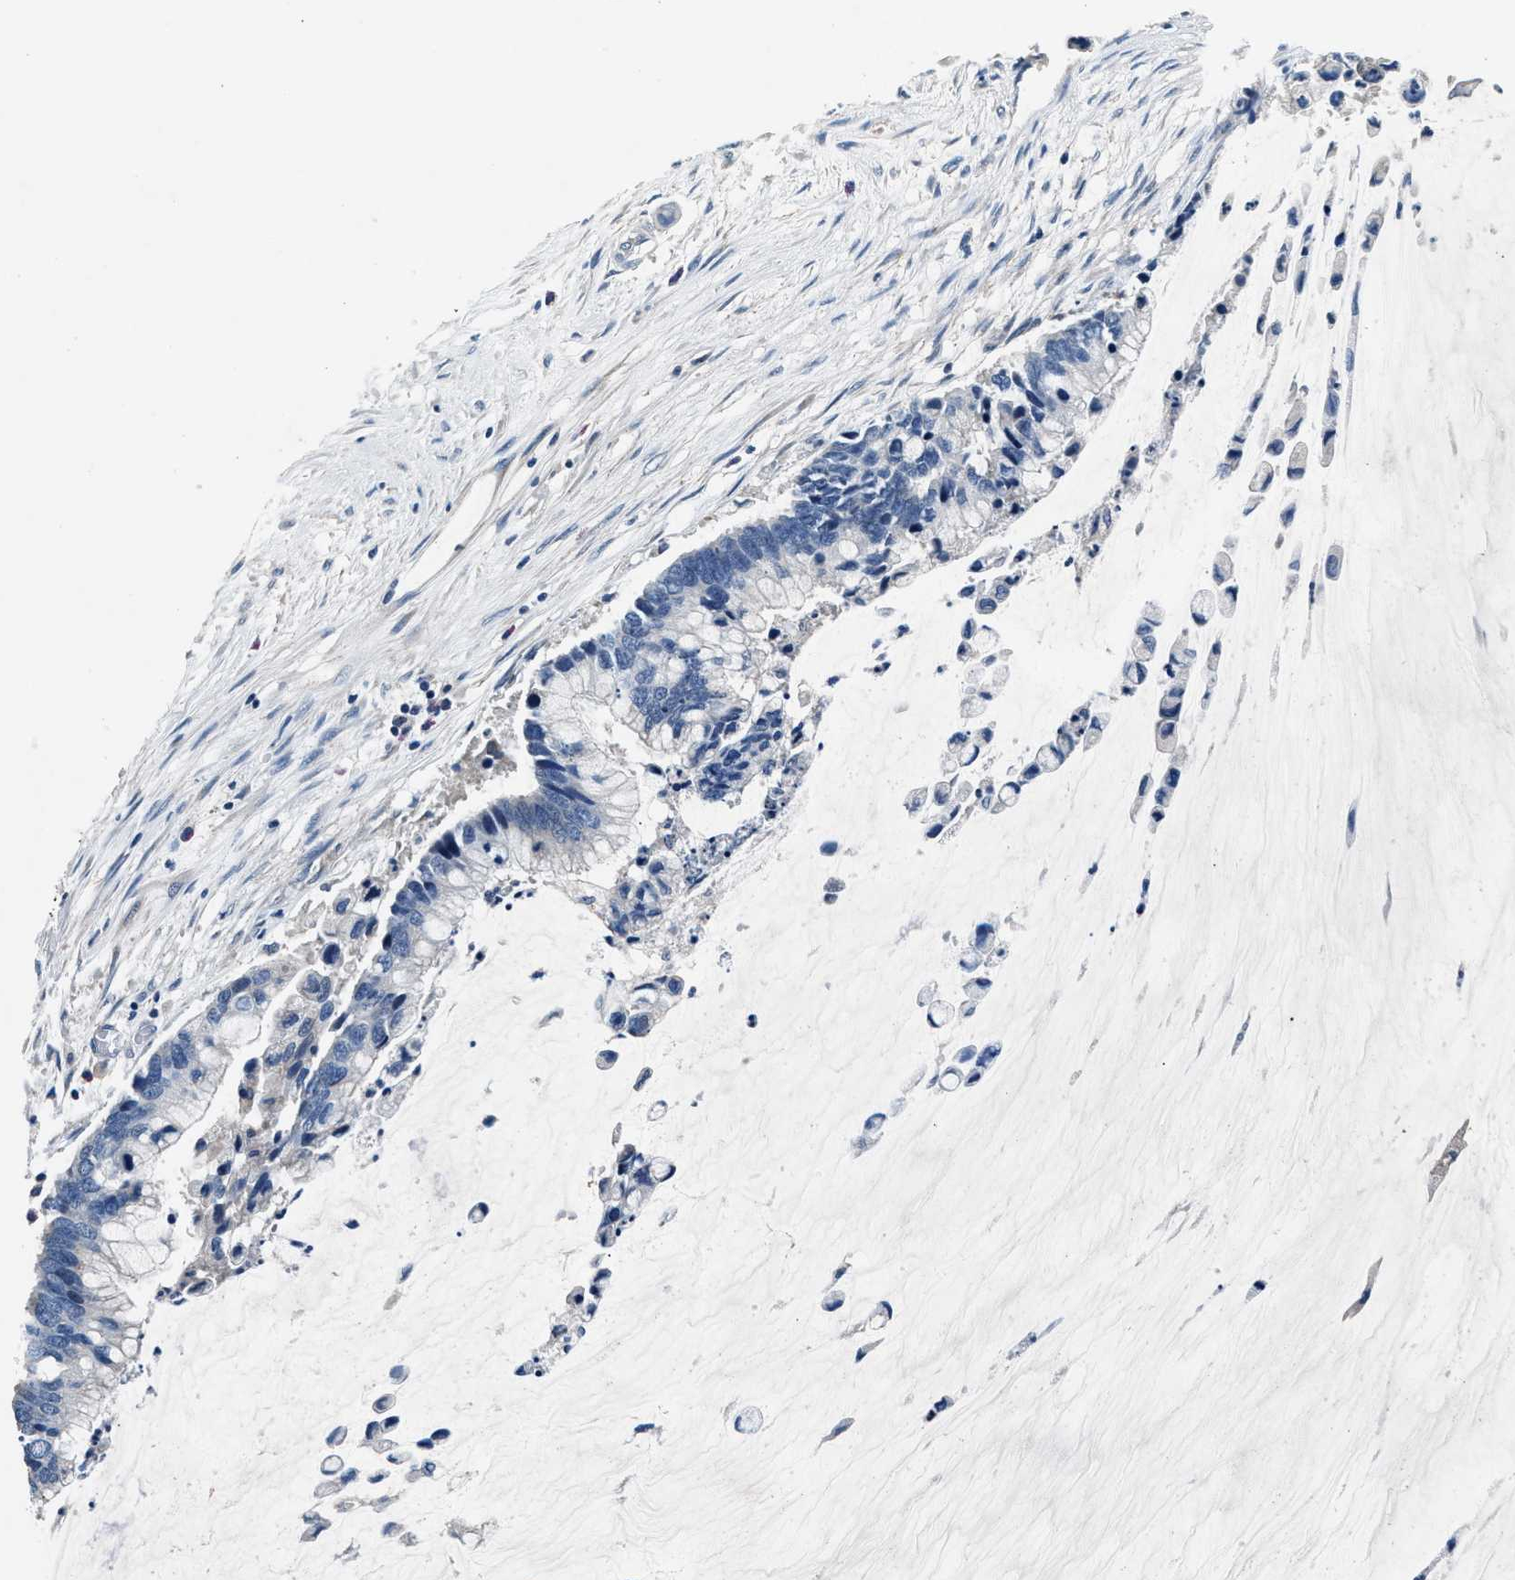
{"staining": {"intensity": "negative", "quantity": "none", "location": "none"}, "tissue": "pancreatic cancer", "cell_type": "Tumor cells", "image_type": "cancer", "snomed": [{"axis": "morphology", "description": "Adenocarcinoma, NOS"}, {"axis": "topography", "description": "Pancreas"}], "caption": "IHC of human pancreatic adenocarcinoma displays no staining in tumor cells.", "gene": "DENND6B", "patient": {"sex": "male", "age": 41}}